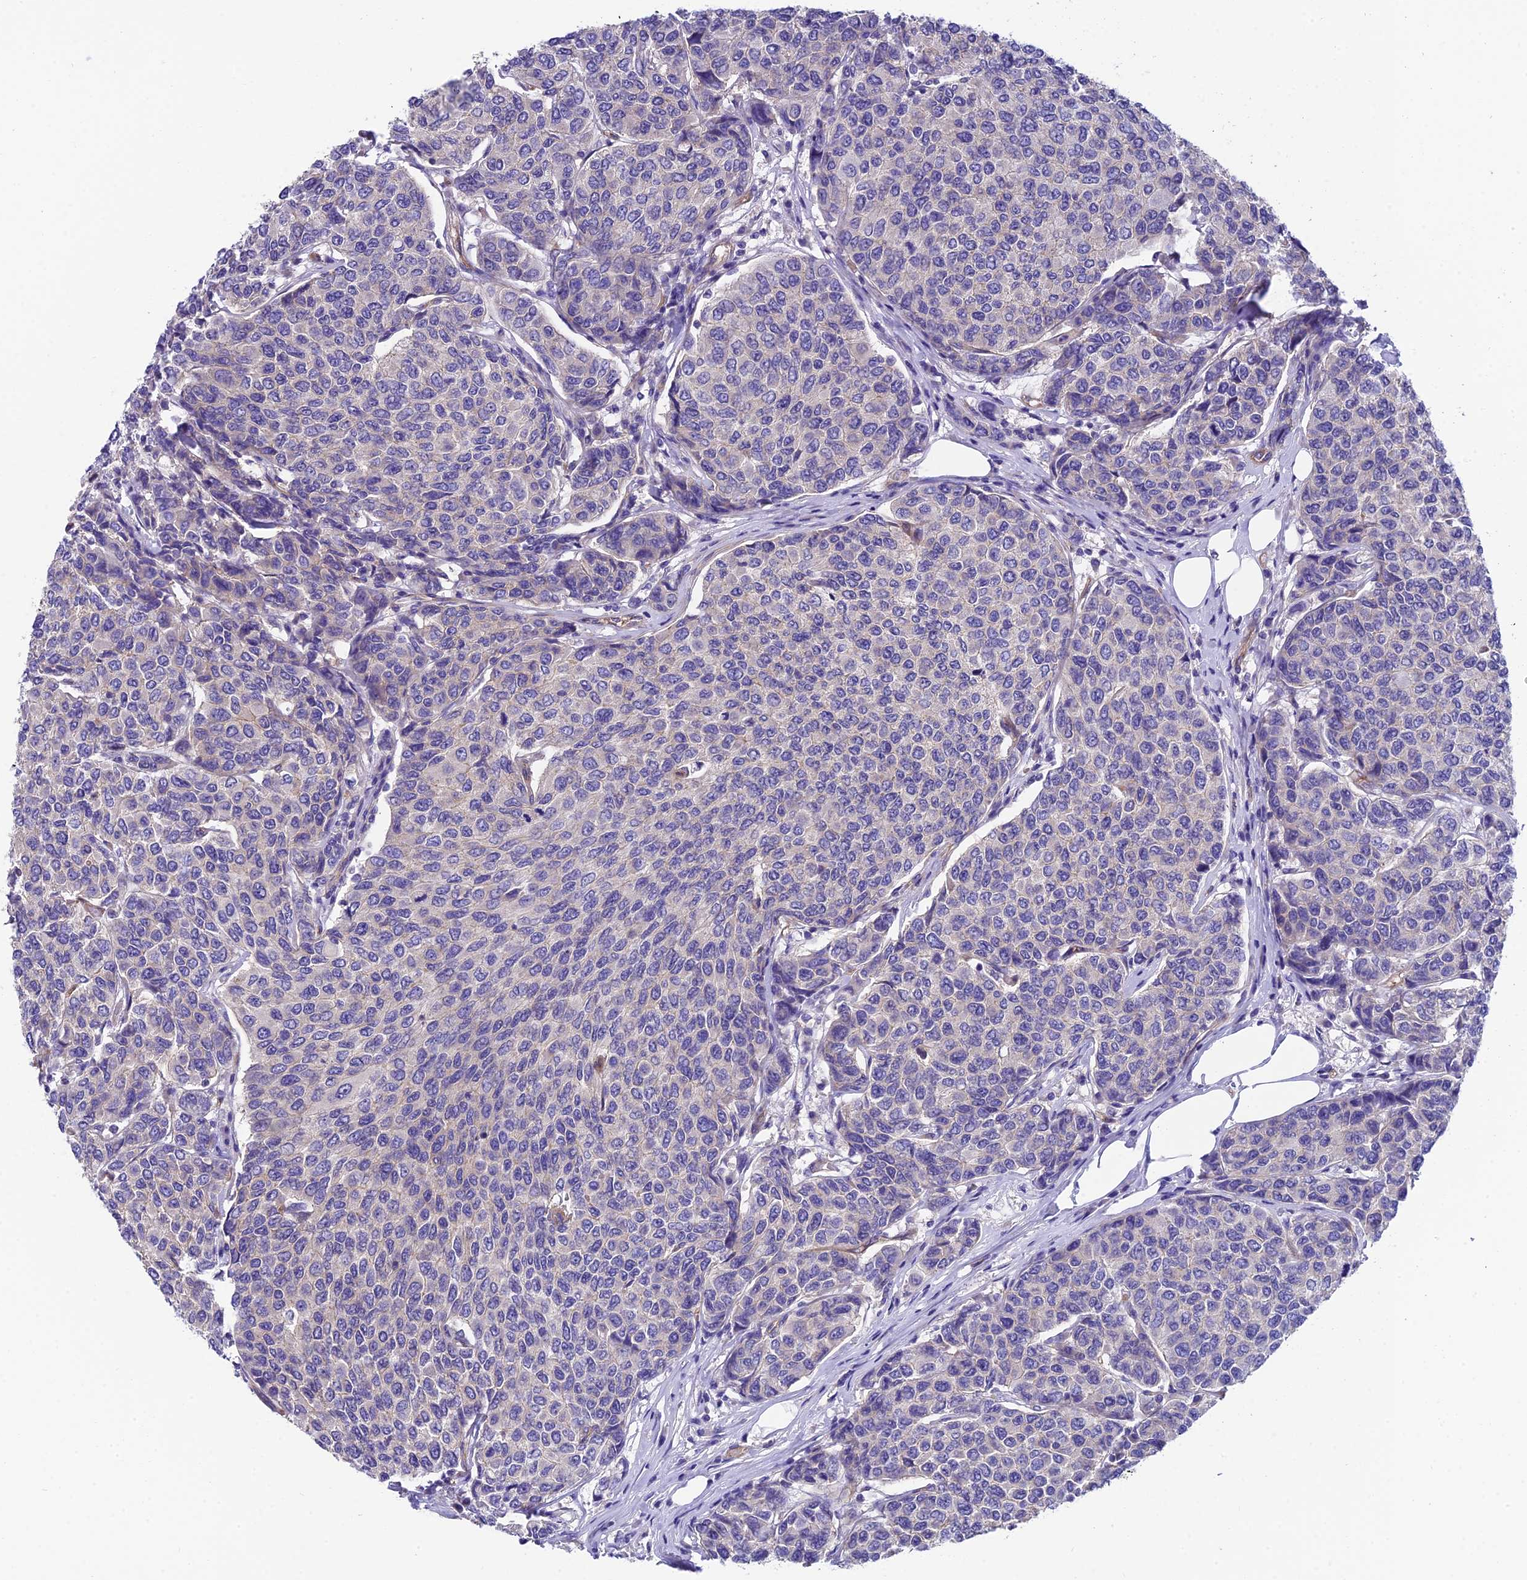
{"staining": {"intensity": "negative", "quantity": "none", "location": "none"}, "tissue": "breast cancer", "cell_type": "Tumor cells", "image_type": "cancer", "snomed": [{"axis": "morphology", "description": "Duct carcinoma"}, {"axis": "topography", "description": "Breast"}], "caption": "An IHC histopathology image of breast cancer is shown. There is no staining in tumor cells of breast cancer. Nuclei are stained in blue.", "gene": "PPFIA3", "patient": {"sex": "female", "age": 55}}